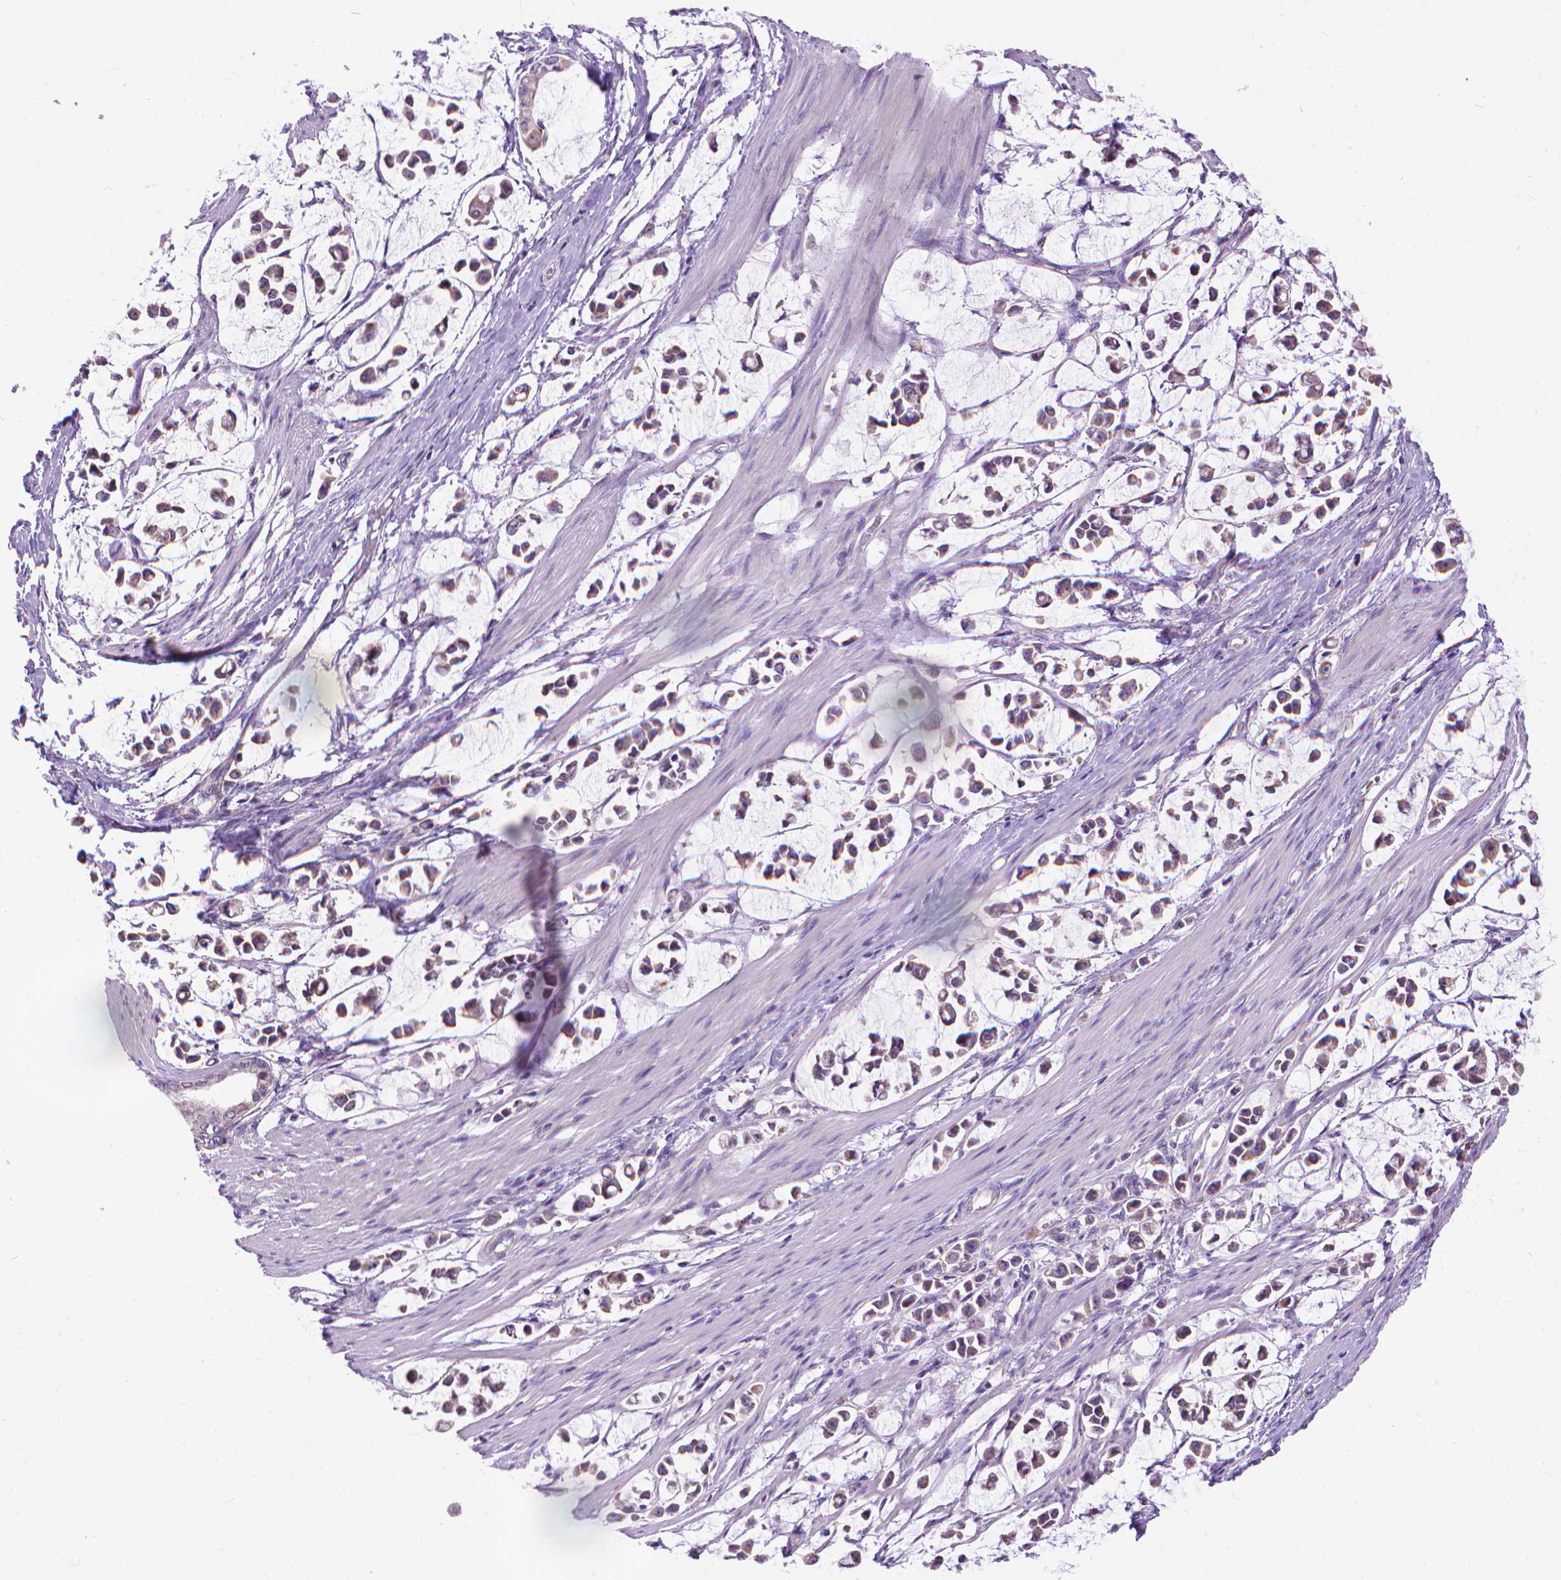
{"staining": {"intensity": "negative", "quantity": "none", "location": "none"}, "tissue": "stomach cancer", "cell_type": "Tumor cells", "image_type": "cancer", "snomed": [{"axis": "morphology", "description": "Adenocarcinoma, NOS"}, {"axis": "topography", "description": "Stomach"}], "caption": "Immunohistochemistry image of stomach cancer (adenocarcinoma) stained for a protein (brown), which displays no positivity in tumor cells.", "gene": "SYN1", "patient": {"sex": "male", "age": 82}}